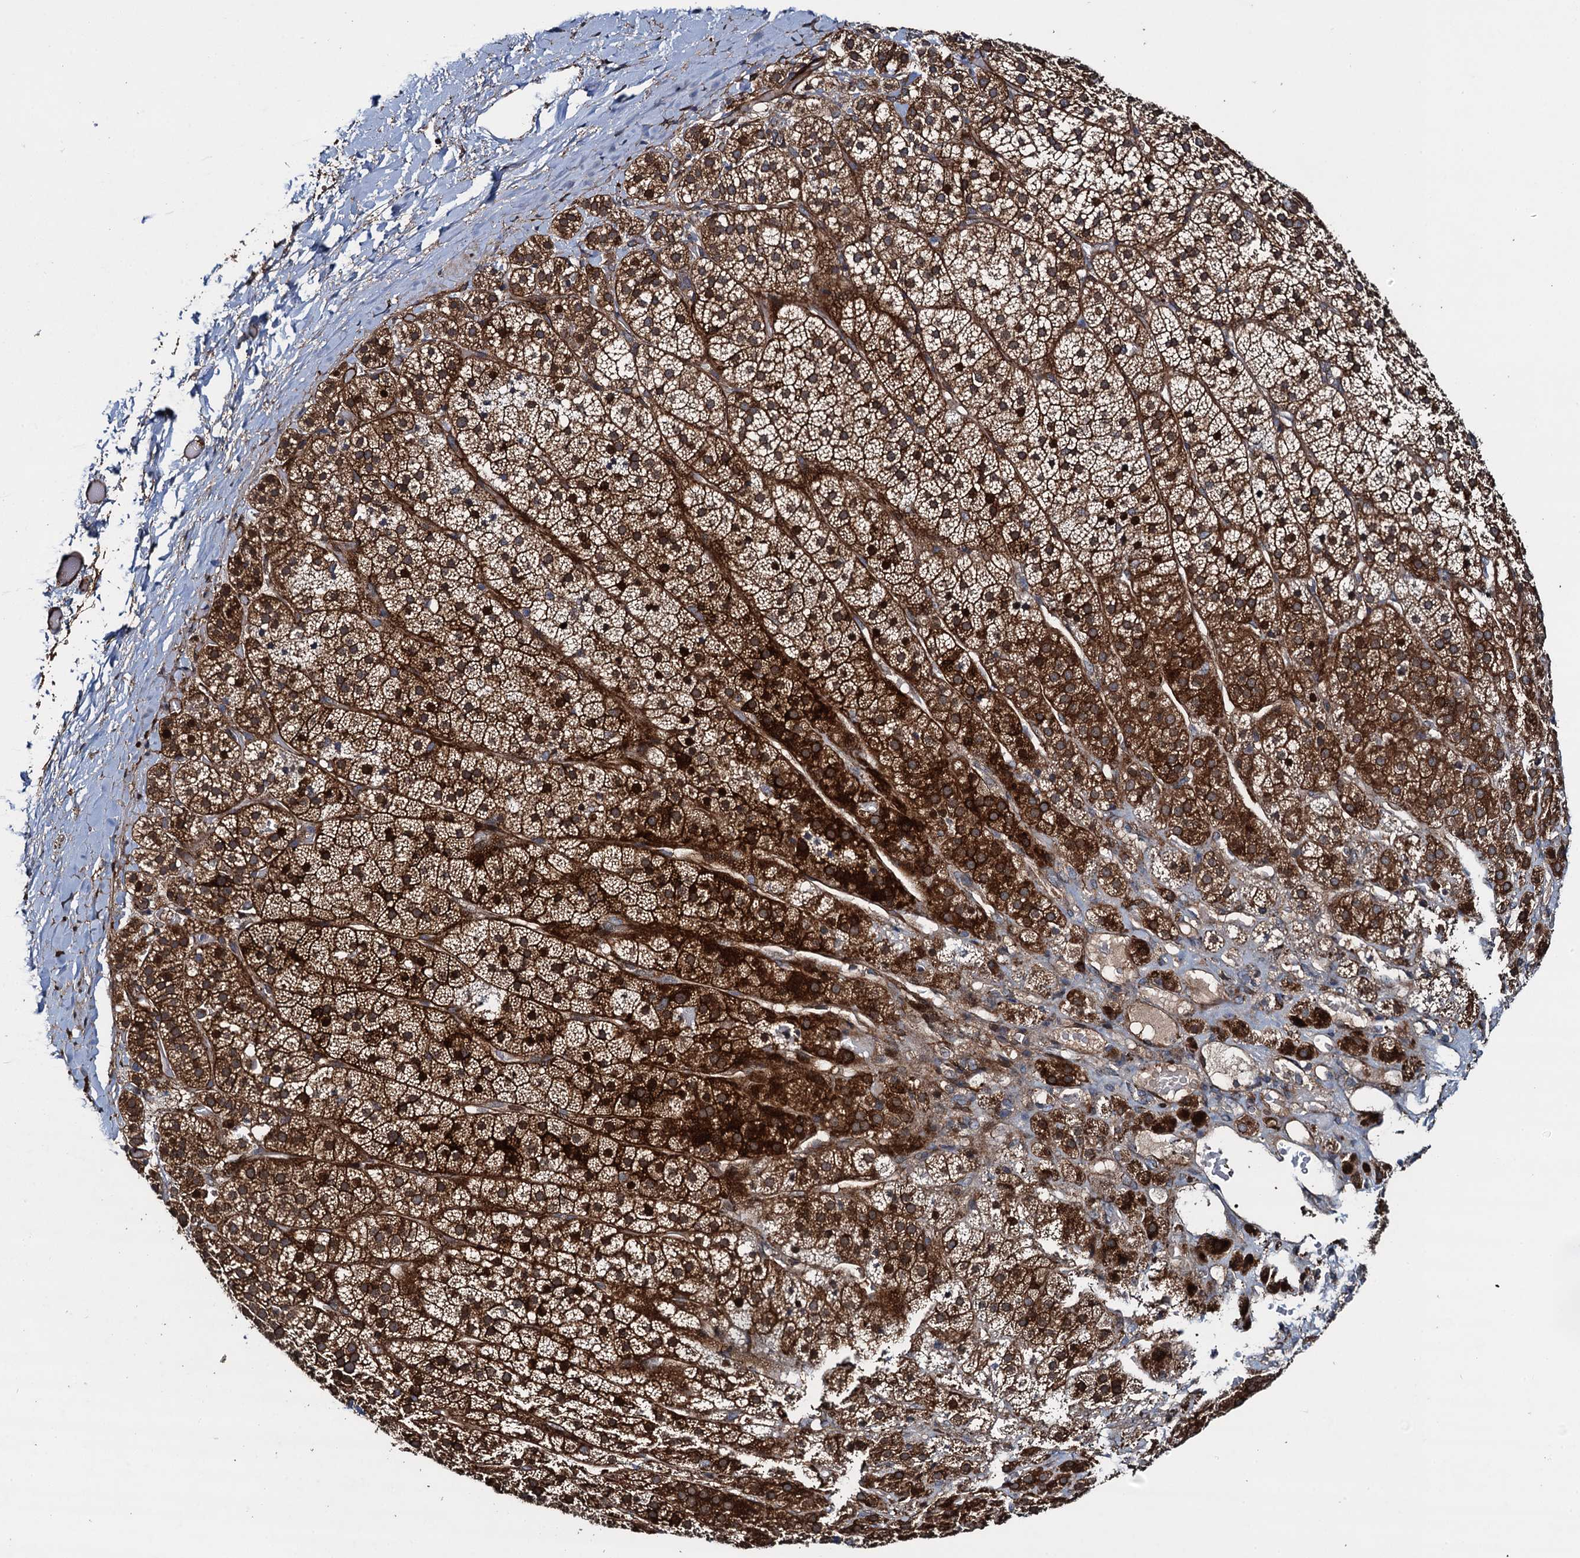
{"staining": {"intensity": "strong", "quantity": ">75%", "location": "cytoplasmic/membranous"}, "tissue": "adrenal gland", "cell_type": "Glandular cells", "image_type": "normal", "snomed": [{"axis": "morphology", "description": "Normal tissue, NOS"}, {"axis": "topography", "description": "Adrenal gland"}], "caption": "Unremarkable adrenal gland was stained to show a protein in brown. There is high levels of strong cytoplasmic/membranous positivity in about >75% of glandular cells.", "gene": "RHOBTB1", "patient": {"sex": "female", "age": 44}}